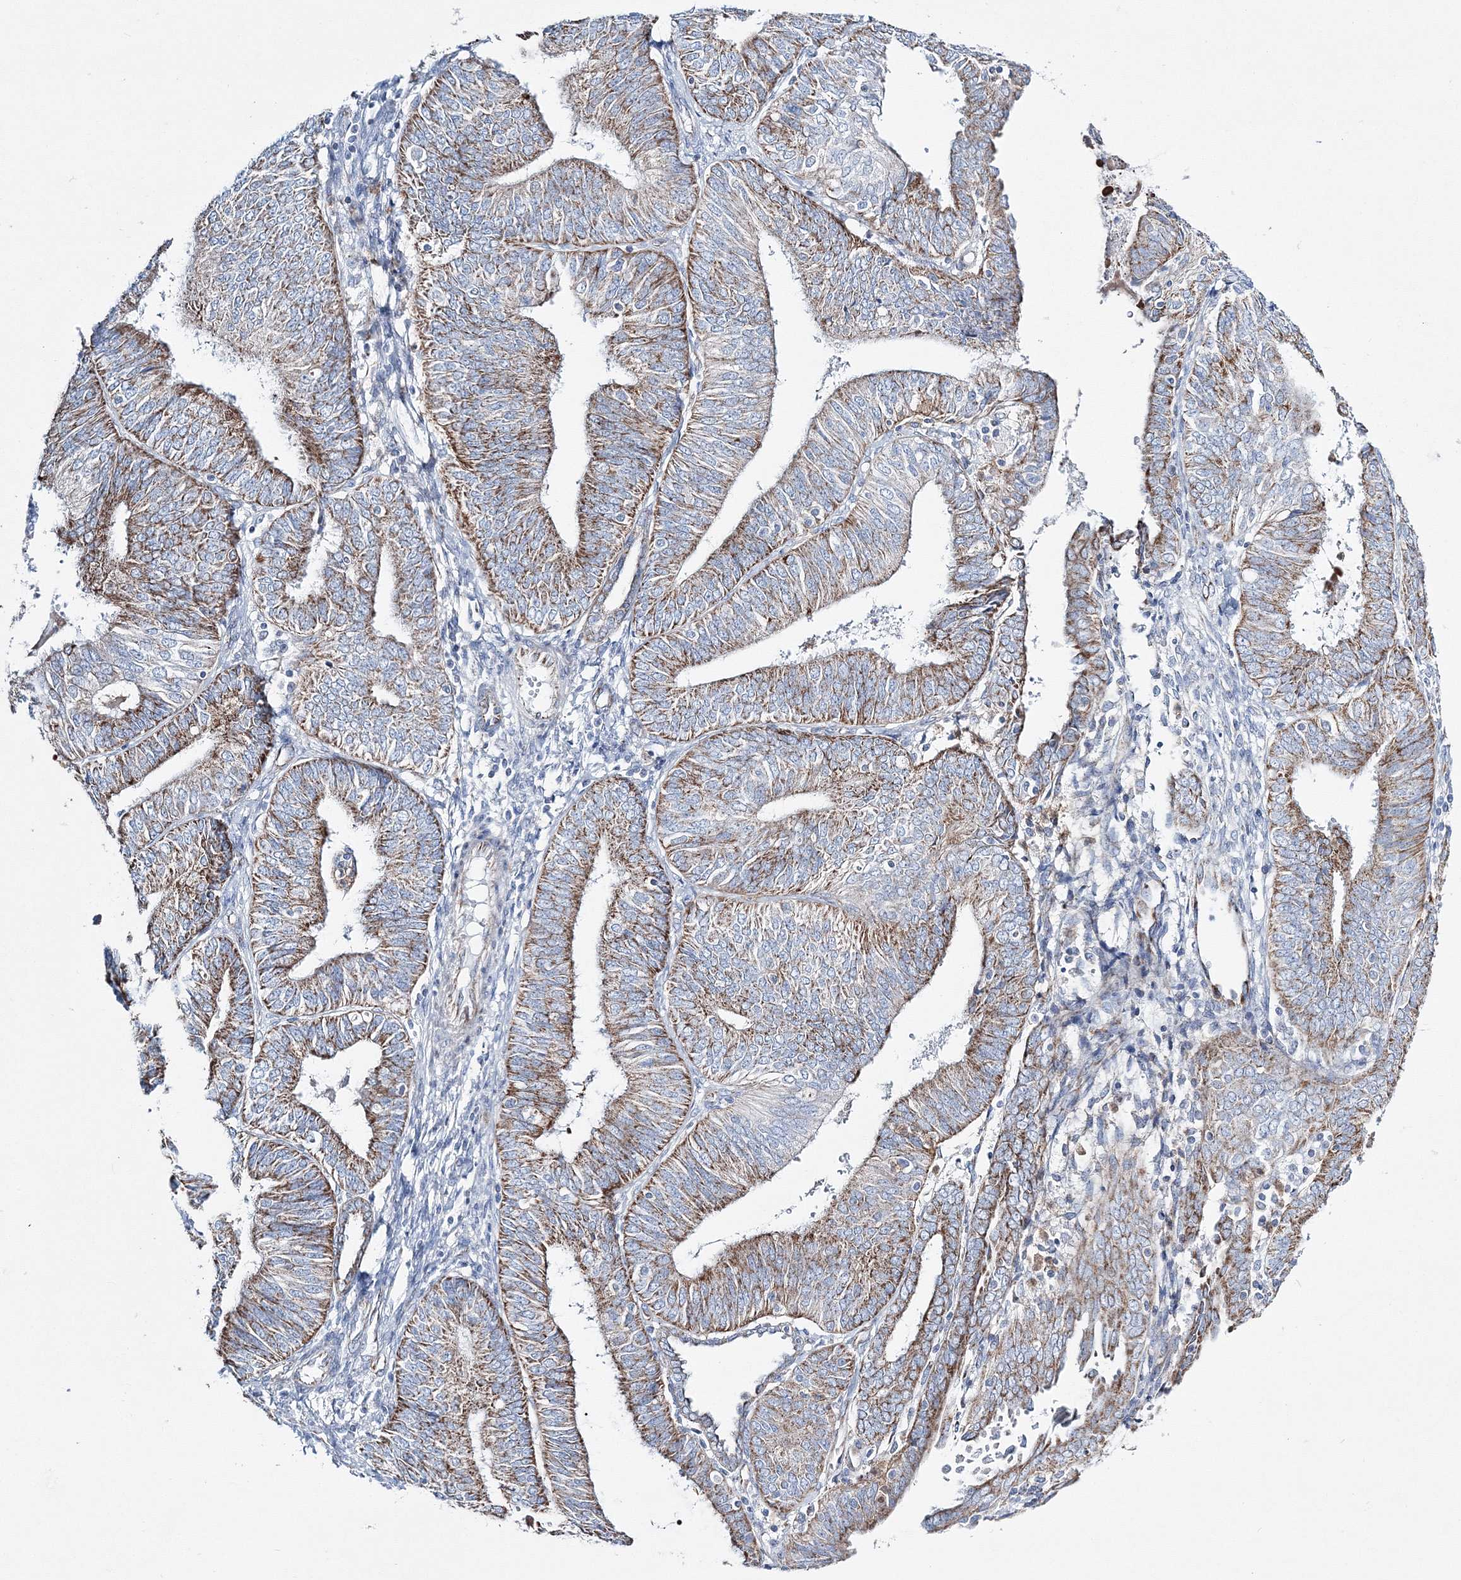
{"staining": {"intensity": "moderate", "quantity": ">75%", "location": "cytoplasmic/membranous"}, "tissue": "endometrial cancer", "cell_type": "Tumor cells", "image_type": "cancer", "snomed": [{"axis": "morphology", "description": "Adenocarcinoma, NOS"}, {"axis": "topography", "description": "Endometrium"}], "caption": "Protein expression by IHC displays moderate cytoplasmic/membranous staining in about >75% of tumor cells in adenocarcinoma (endometrial).", "gene": "HIBCH", "patient": {"sex": "female", "age": 58}}